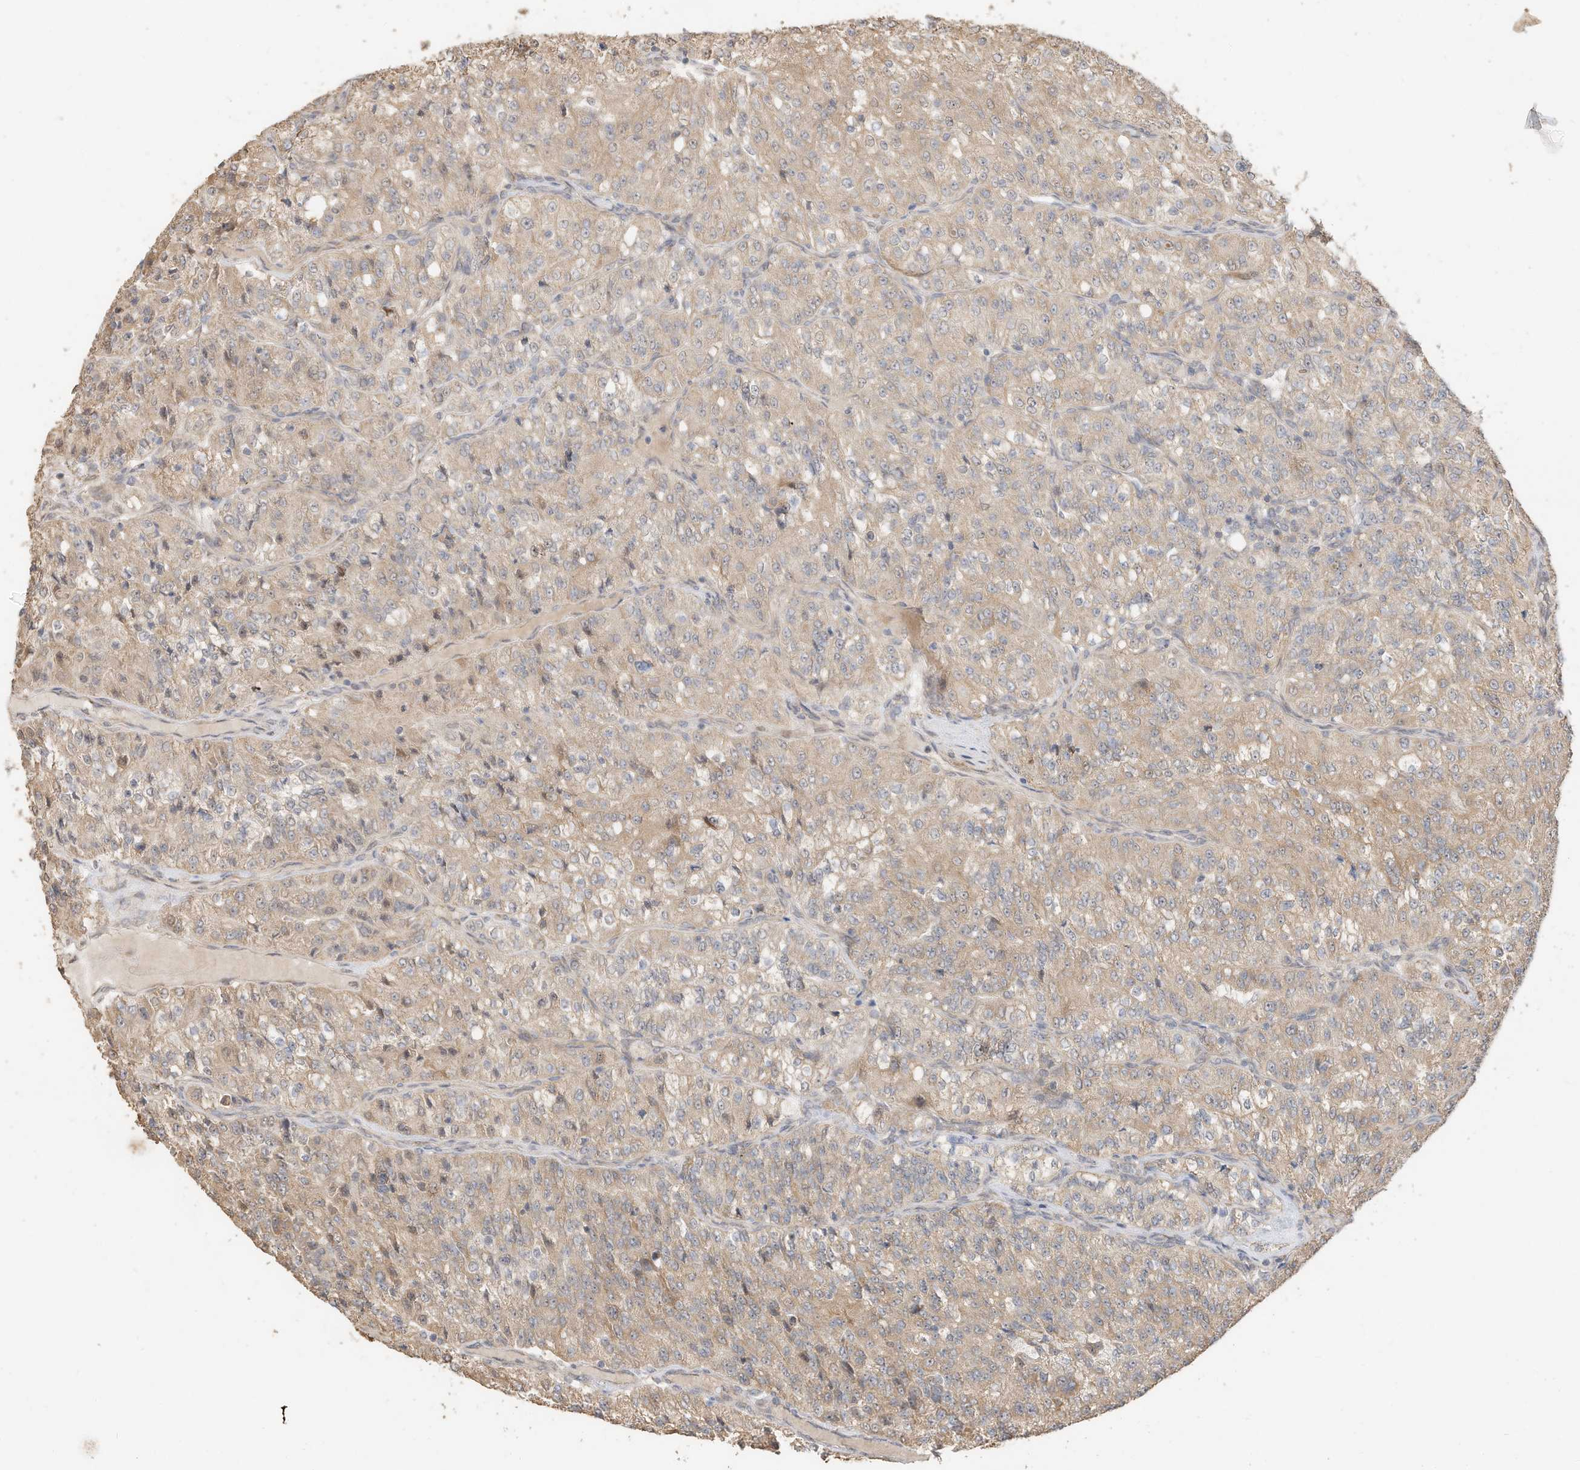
{"staining": {"intensity": "weak", "quantity": "<25%", "location": "cytoplasmic/membranous"}, "tissue": "renal cancer", "cell_type": "Tumor cells", "image_type": "cancer", "snomed": [{"axis": "morphology", "description": "Adenocarcinoma, NOS"}, {"axis": "topography", "description": "Kidney"}], "caption": "A high-resolution micrograph shows immunohistochemistry staining of adenocarcinoma (renal), which exhibits no significant staining in tumor cells.", "gene": "CAGE1", "patient": {"sex": "female", "age": 63}}